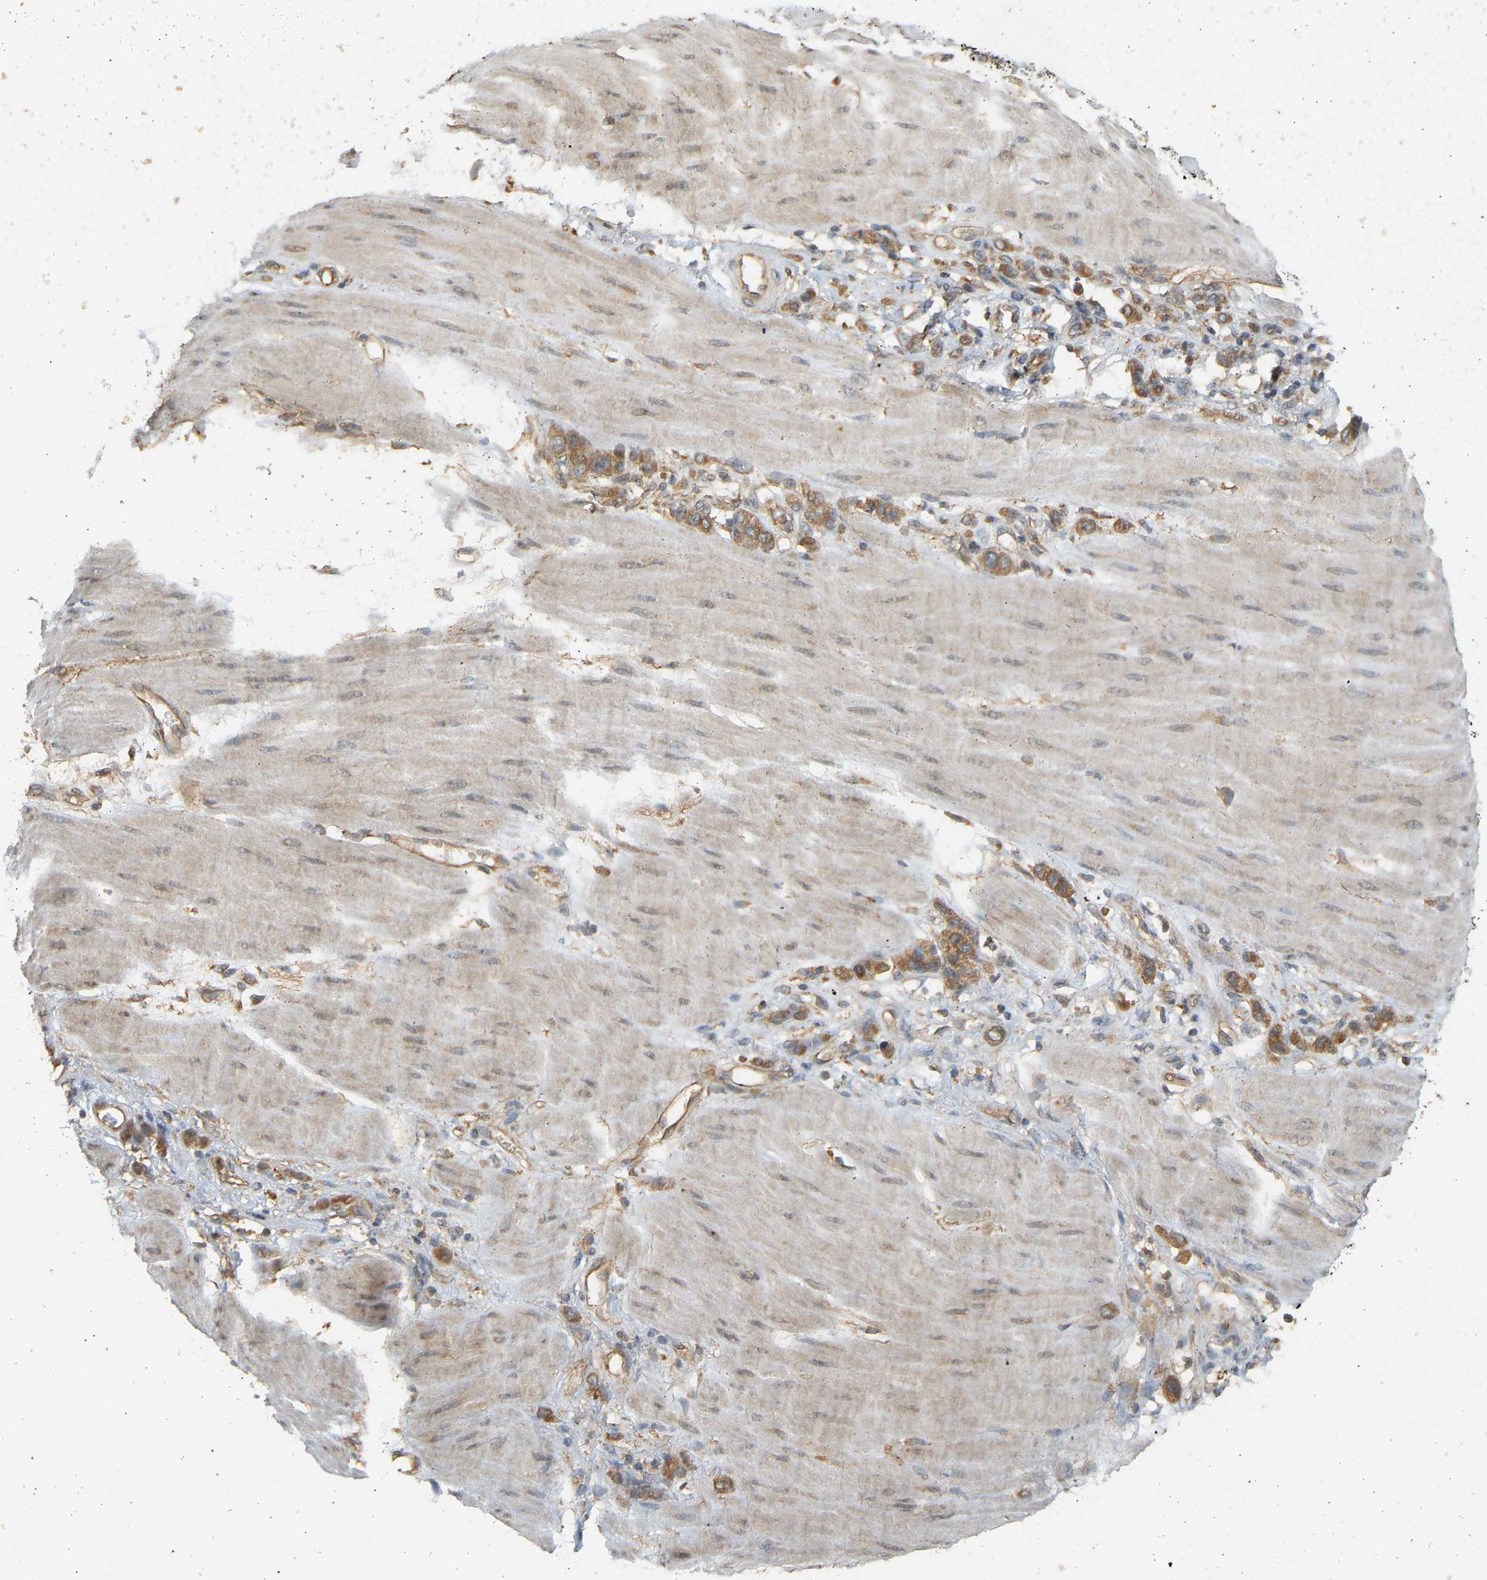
{"staining": {"intensity": "moderate", "quantity": ">75%", "location": "cytoplasmic/membranous"}, "tissue": "stomach cancer", "cell_type": "Tumor cells", "image_type": "cancer", "snomed": [{"axis": "morphology", "description": "Adenocarcinoma, NOS"}, {"axis": "topography", "description": "Stomach"}], "caption": "IHC image of neoplastic tissue: stomach cancer (adenocarcinoma) stained using IHC shows medium levels of moderate protein expression localized specifically in the cytoplasmic/membranous of tumor cells, appearing as a cytoplasmic/membranous brown color.", "gene": "B4GALT6", "patient": {"sex": "male", "age": 82}}